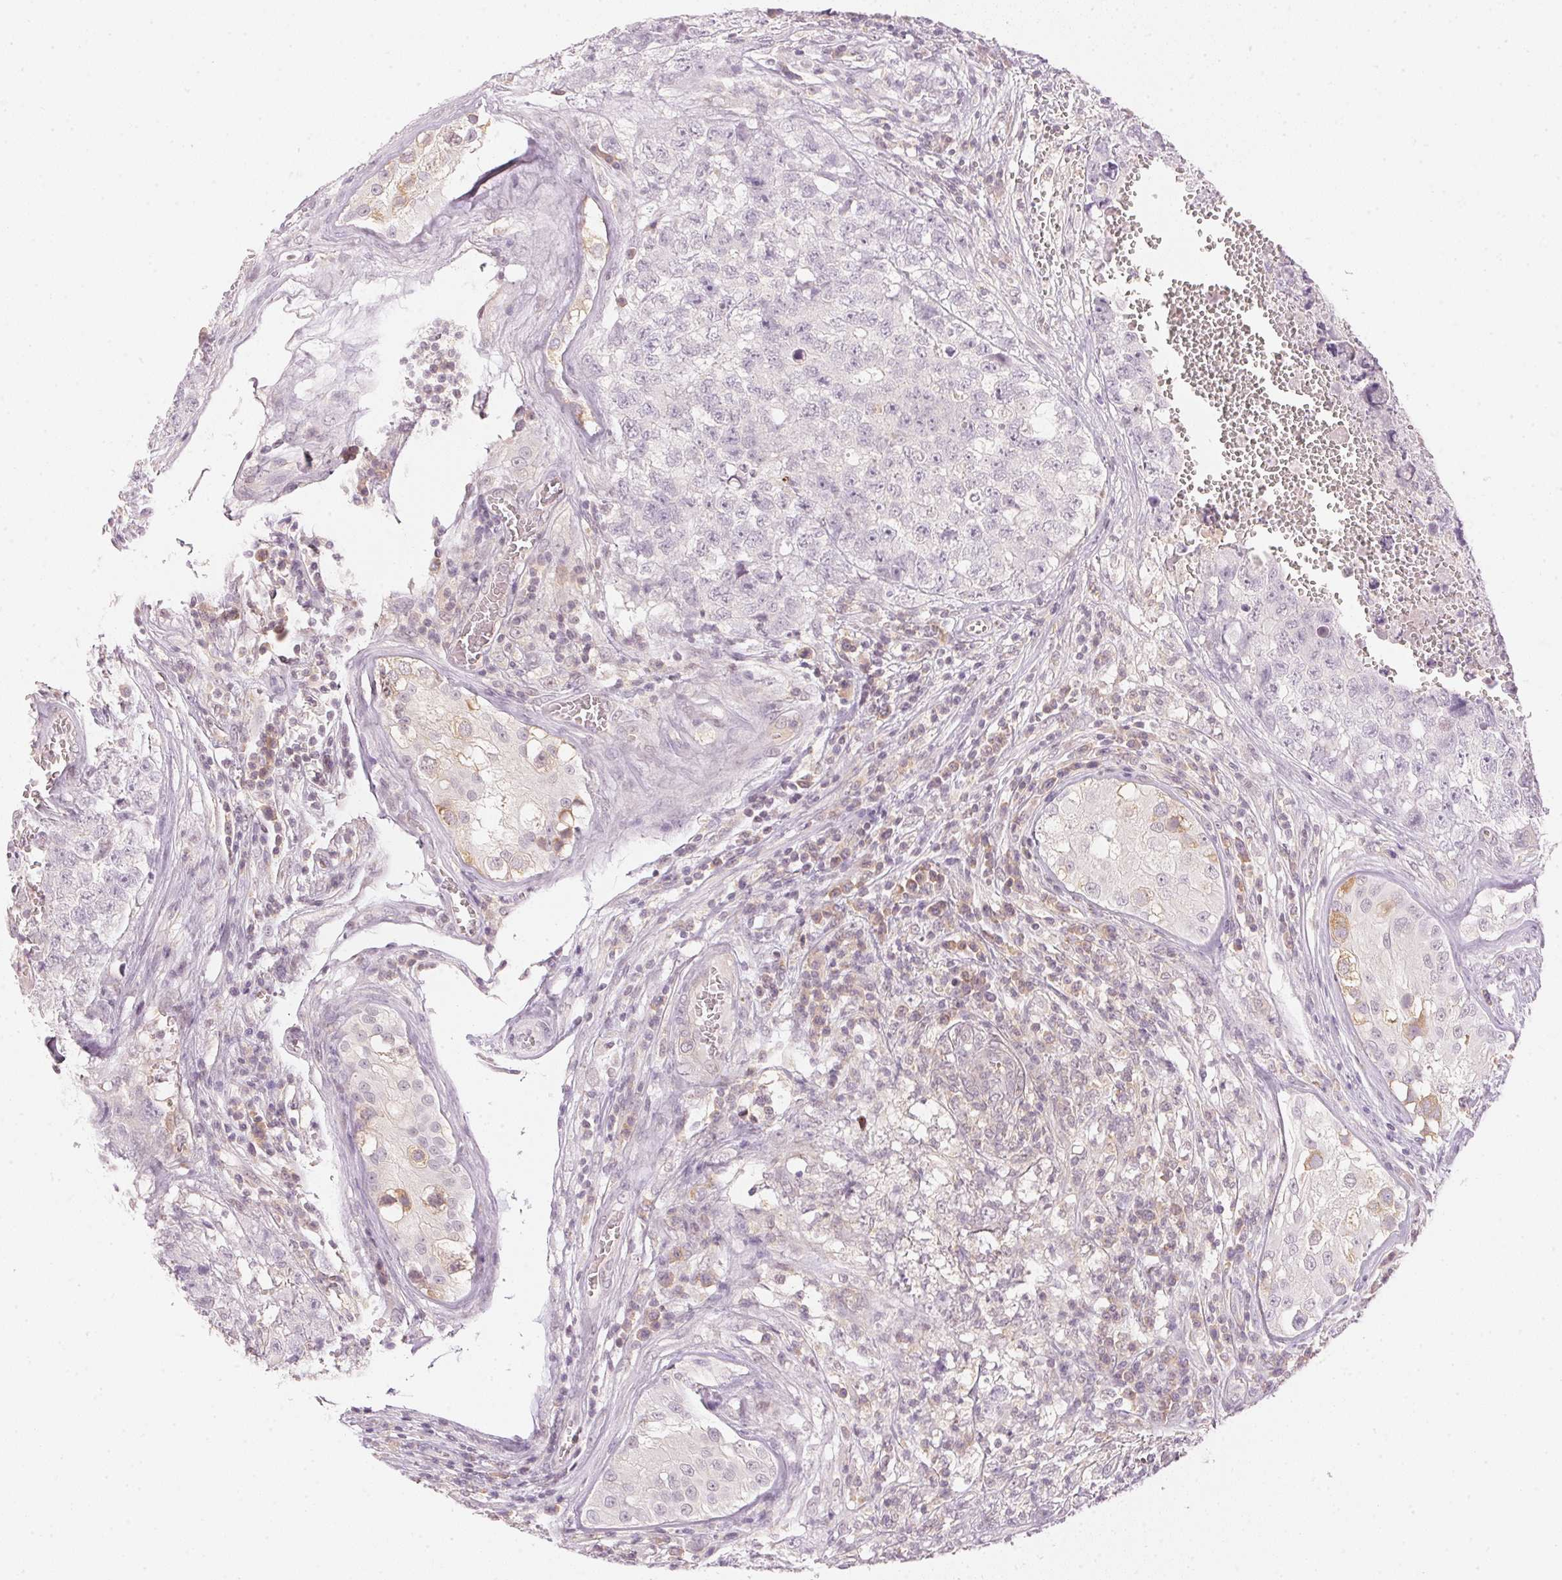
{"staining": {"intensity": "negative", "quantity": "none", "location": "none"}, "tissue": "testis cancer", "cell_type": "Tumor cells", "image_type": "cancer", "snomed": [{"axis": "morphology", "description": "Carcinoma, Embryonal, NOS"}, {"axis": "topography", "description": "Testis"}], "caption": "Micrograph shows no significant protein positivity in tumor cells of testis embryonal carcinoma.", "gene": "KPRP", "patient": {"sex": "male", "age": 18}}